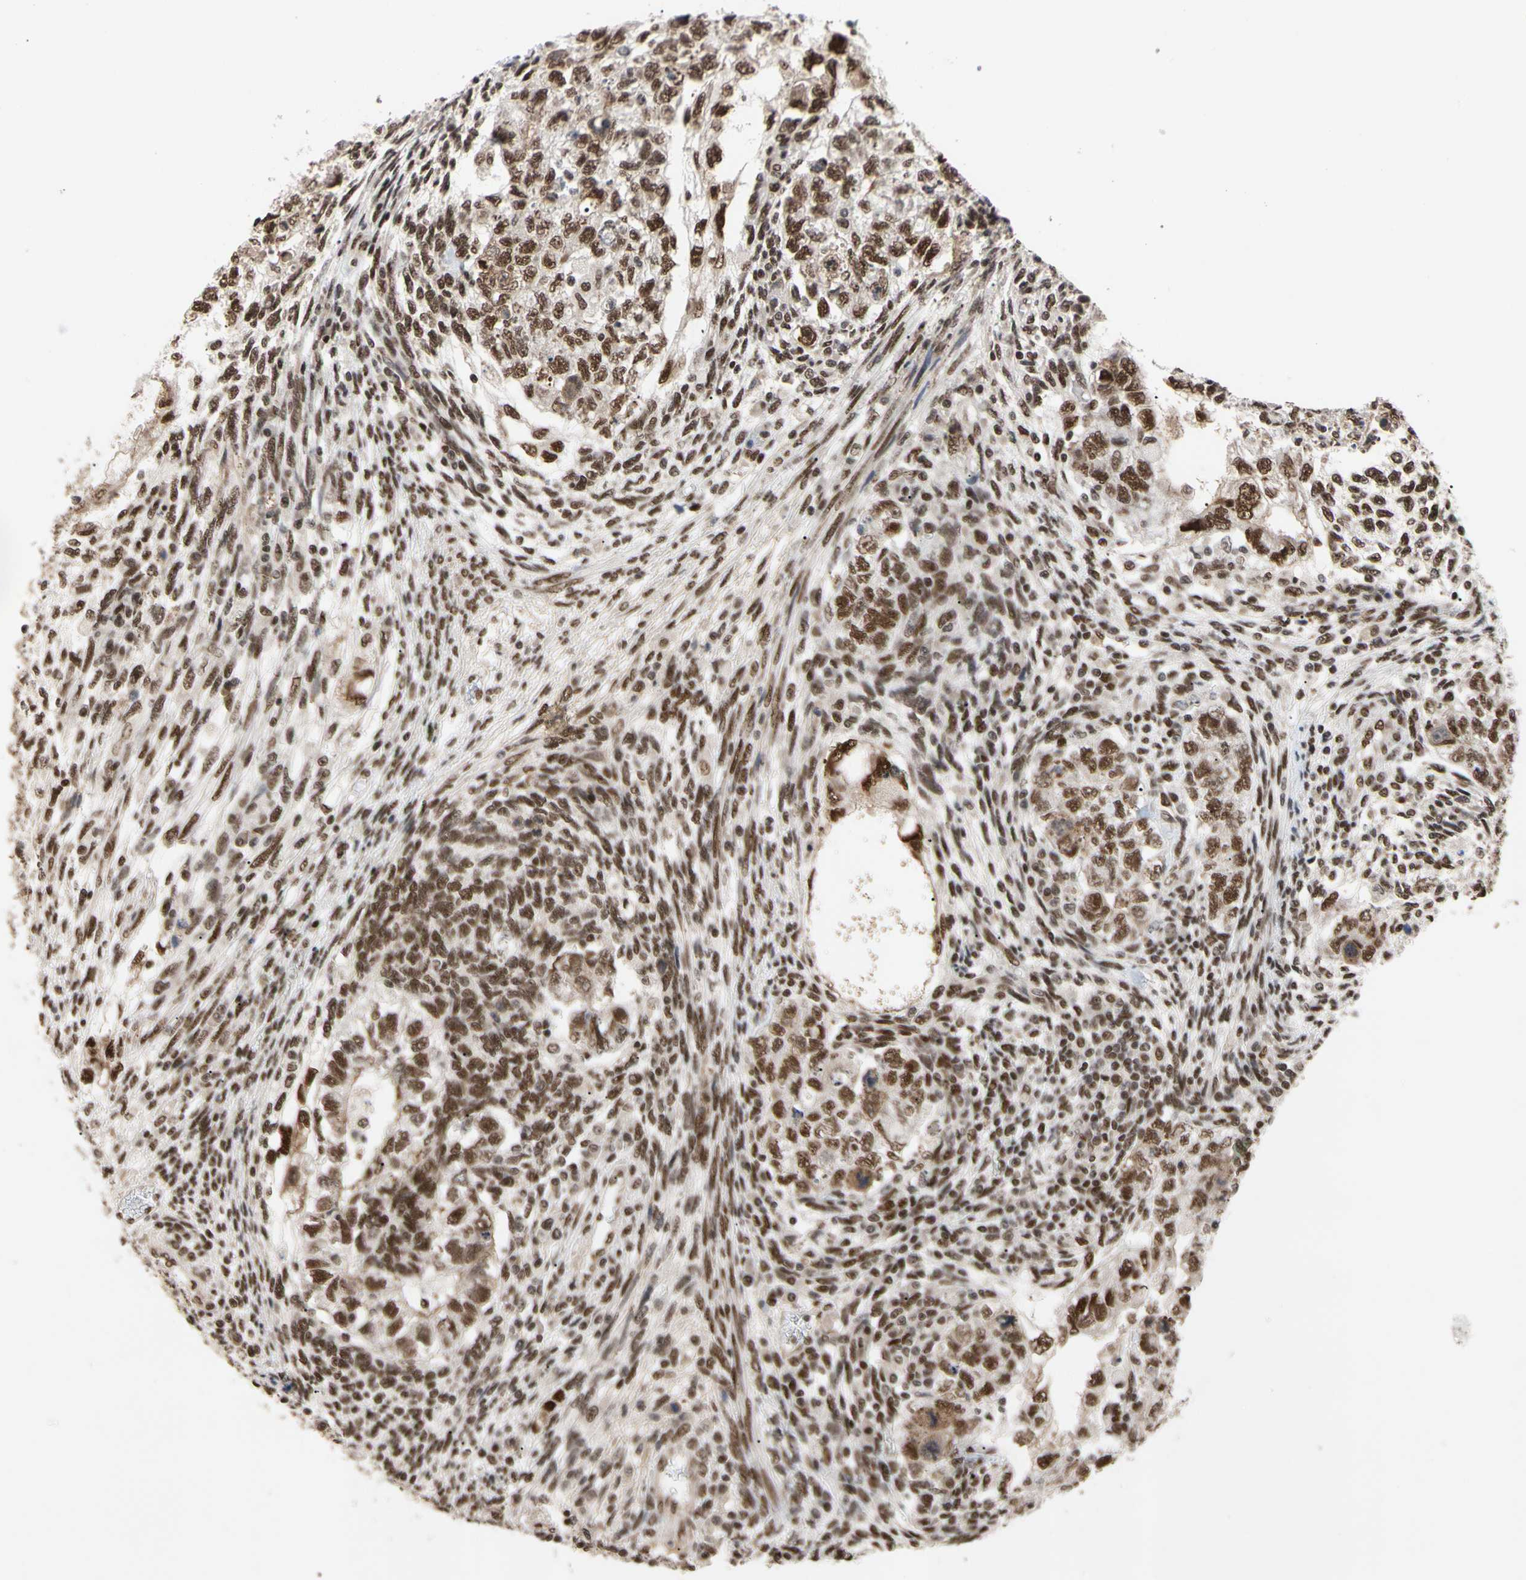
{"staining": {"intensity": "strong", "quantity": ">75%", "location": "nuclear"}, "tissue": "testis cancer", "cell_type": "Tumor cells", "image_type": "cancer", "snomed": [{"axis": "morphology", "description": "Normal tissue, NOS"}, {"axis": "morphology", "description": "Carcinoma, Embryonal, NOS"}, {"axis": "topography", "description": "Testis"}], "caption": "Protein staining displays strong nuclear staining in approximately >75% of tumor cells in testis embryonal carcinoma.", "gene": "FAM98B", "patient": {"sex": "male", "age": 36}}